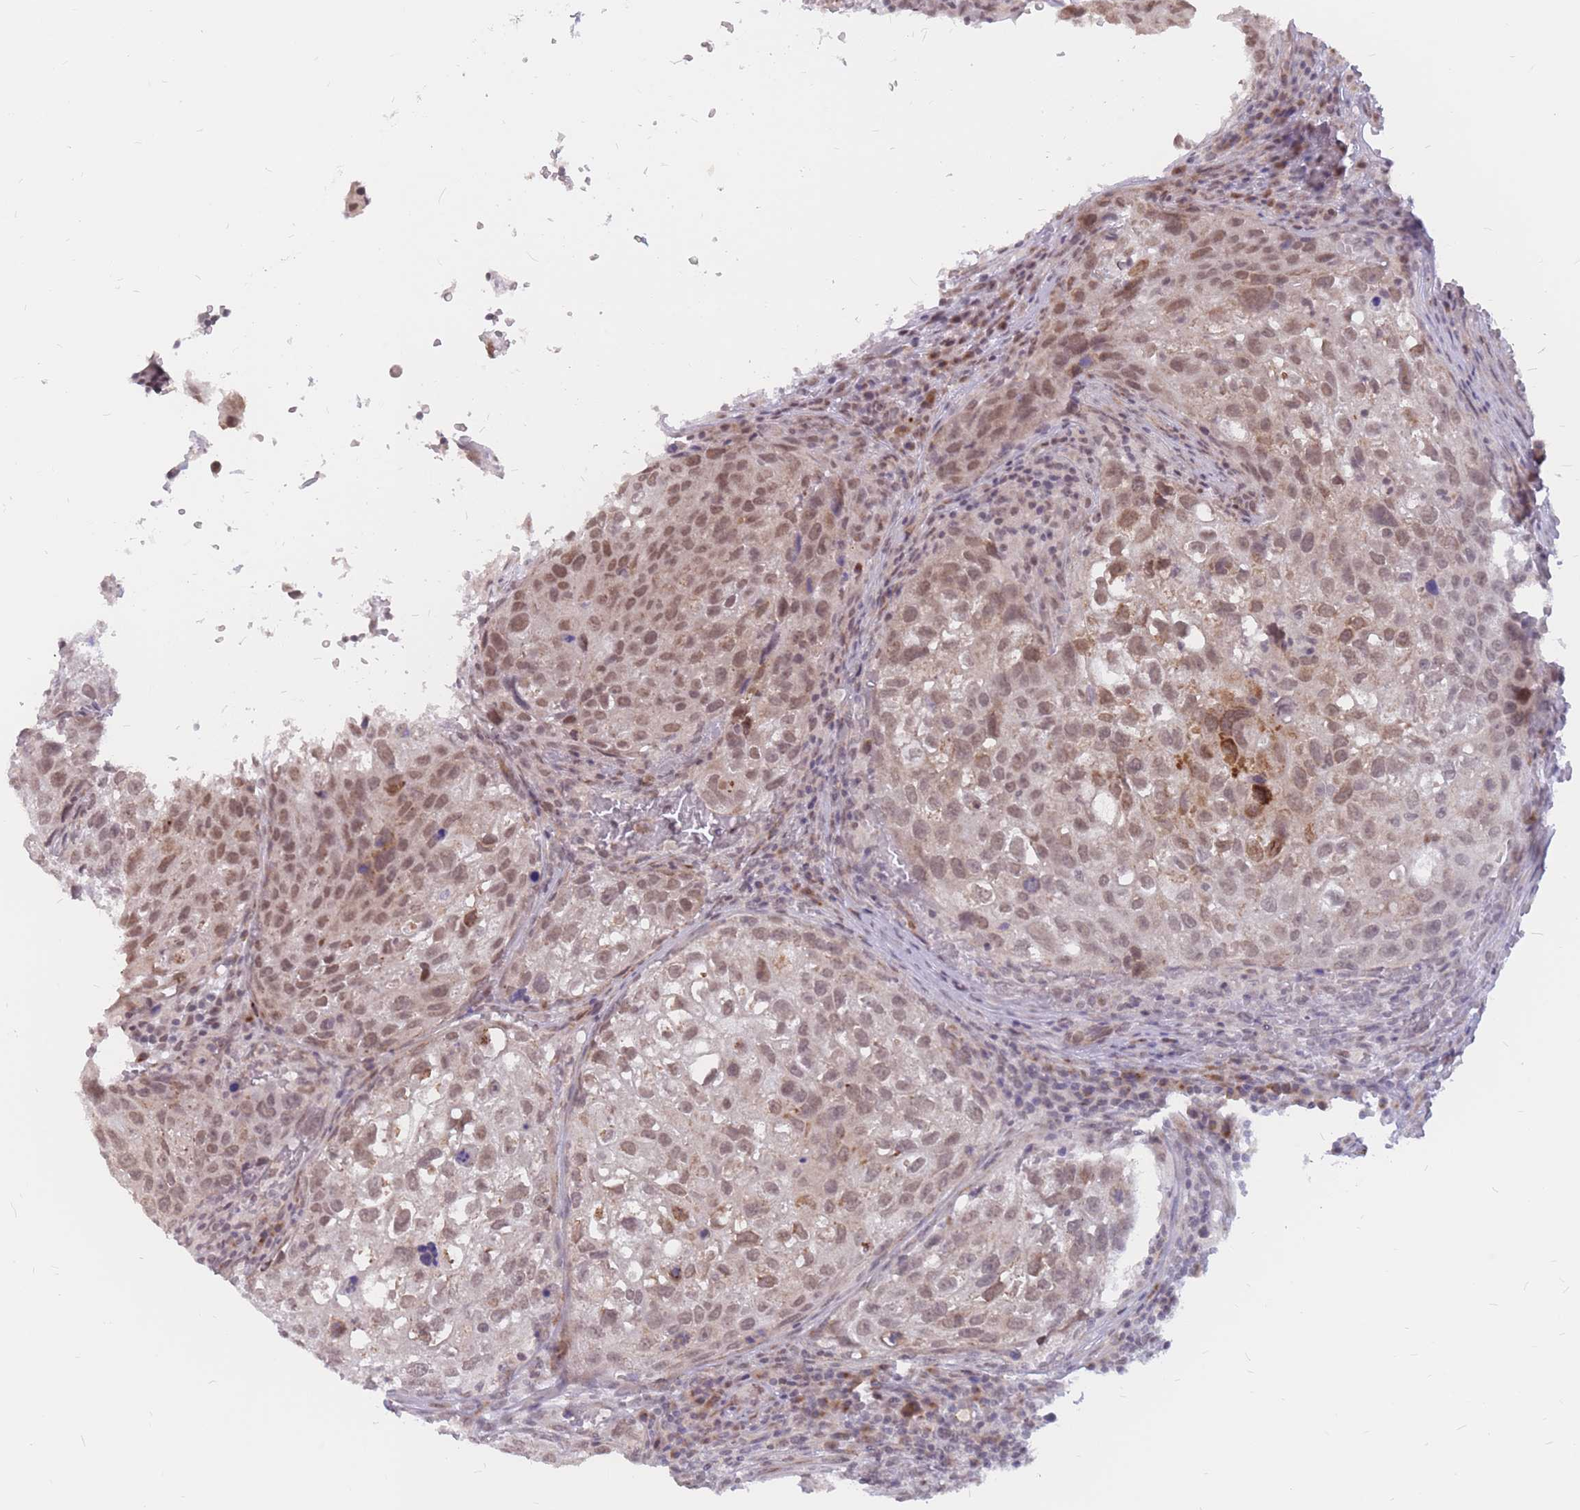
{"staining": {"intensity": "weak", "quantity": ">75%", "location": "nuclear"}, "tissue": "urothelial cancer", "cell_type": "Tumor cells", "image_type": "cancer", "snomed": [{"axis": "morphology", "description": "Urothelial carcinoma, High grade"}, {"axis": "topography", "description": "Lymph node"}, {"axis": "topography", "description": "Urinary bladder"}], "caption": "Immunohistochemistry photomicrograph of high-grade urothelial carcinoma stained for a protein (brown), which exhibits low levels of weak nuclear positivity in approximately >75% of tumor cells.", "gene": "ADD2", "patient": {"sex": "male", "age": 51}}